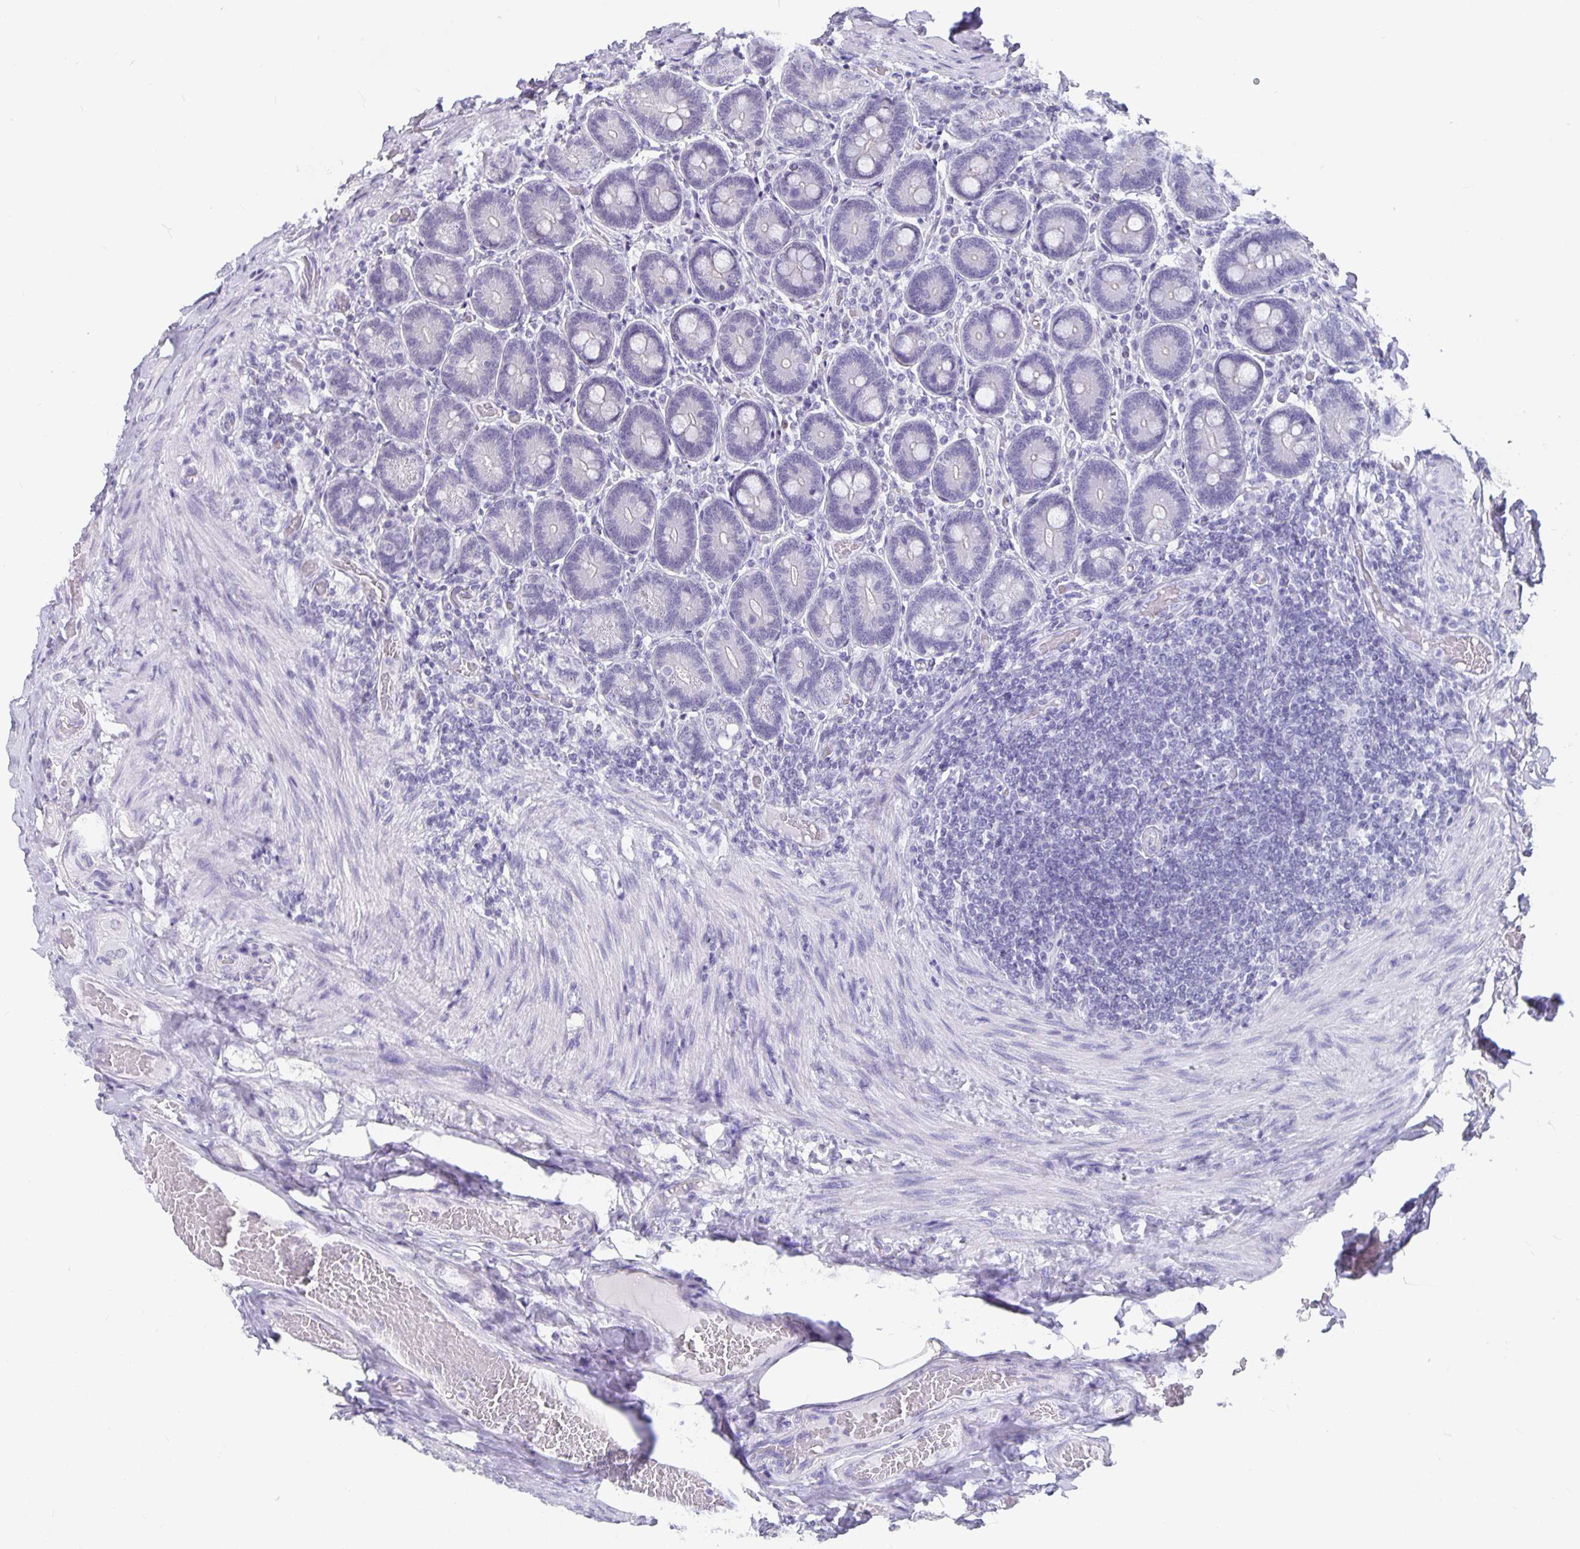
{"staining": {"intensity": "negative", "quantity": "none", "location": "none"}, "tissue": "duodenum", "cell_type": "Glandular cells", "image_type": "normal", "snomed": [{"axis": "morphology", "description": "Normal tissue, NOS"}, {"axis": "topography", "description": "Duodenum"}], "caption": "The image shows no staining of glandular cells in normal duodenum. The staining was performed using DAB to visualize the protein expression in brown, while the nuclei were stained in blue with hematoxylin (Magnification: 20x).", "gene": "OLIG2", "patient": {"sex": "female", "age": 62}}